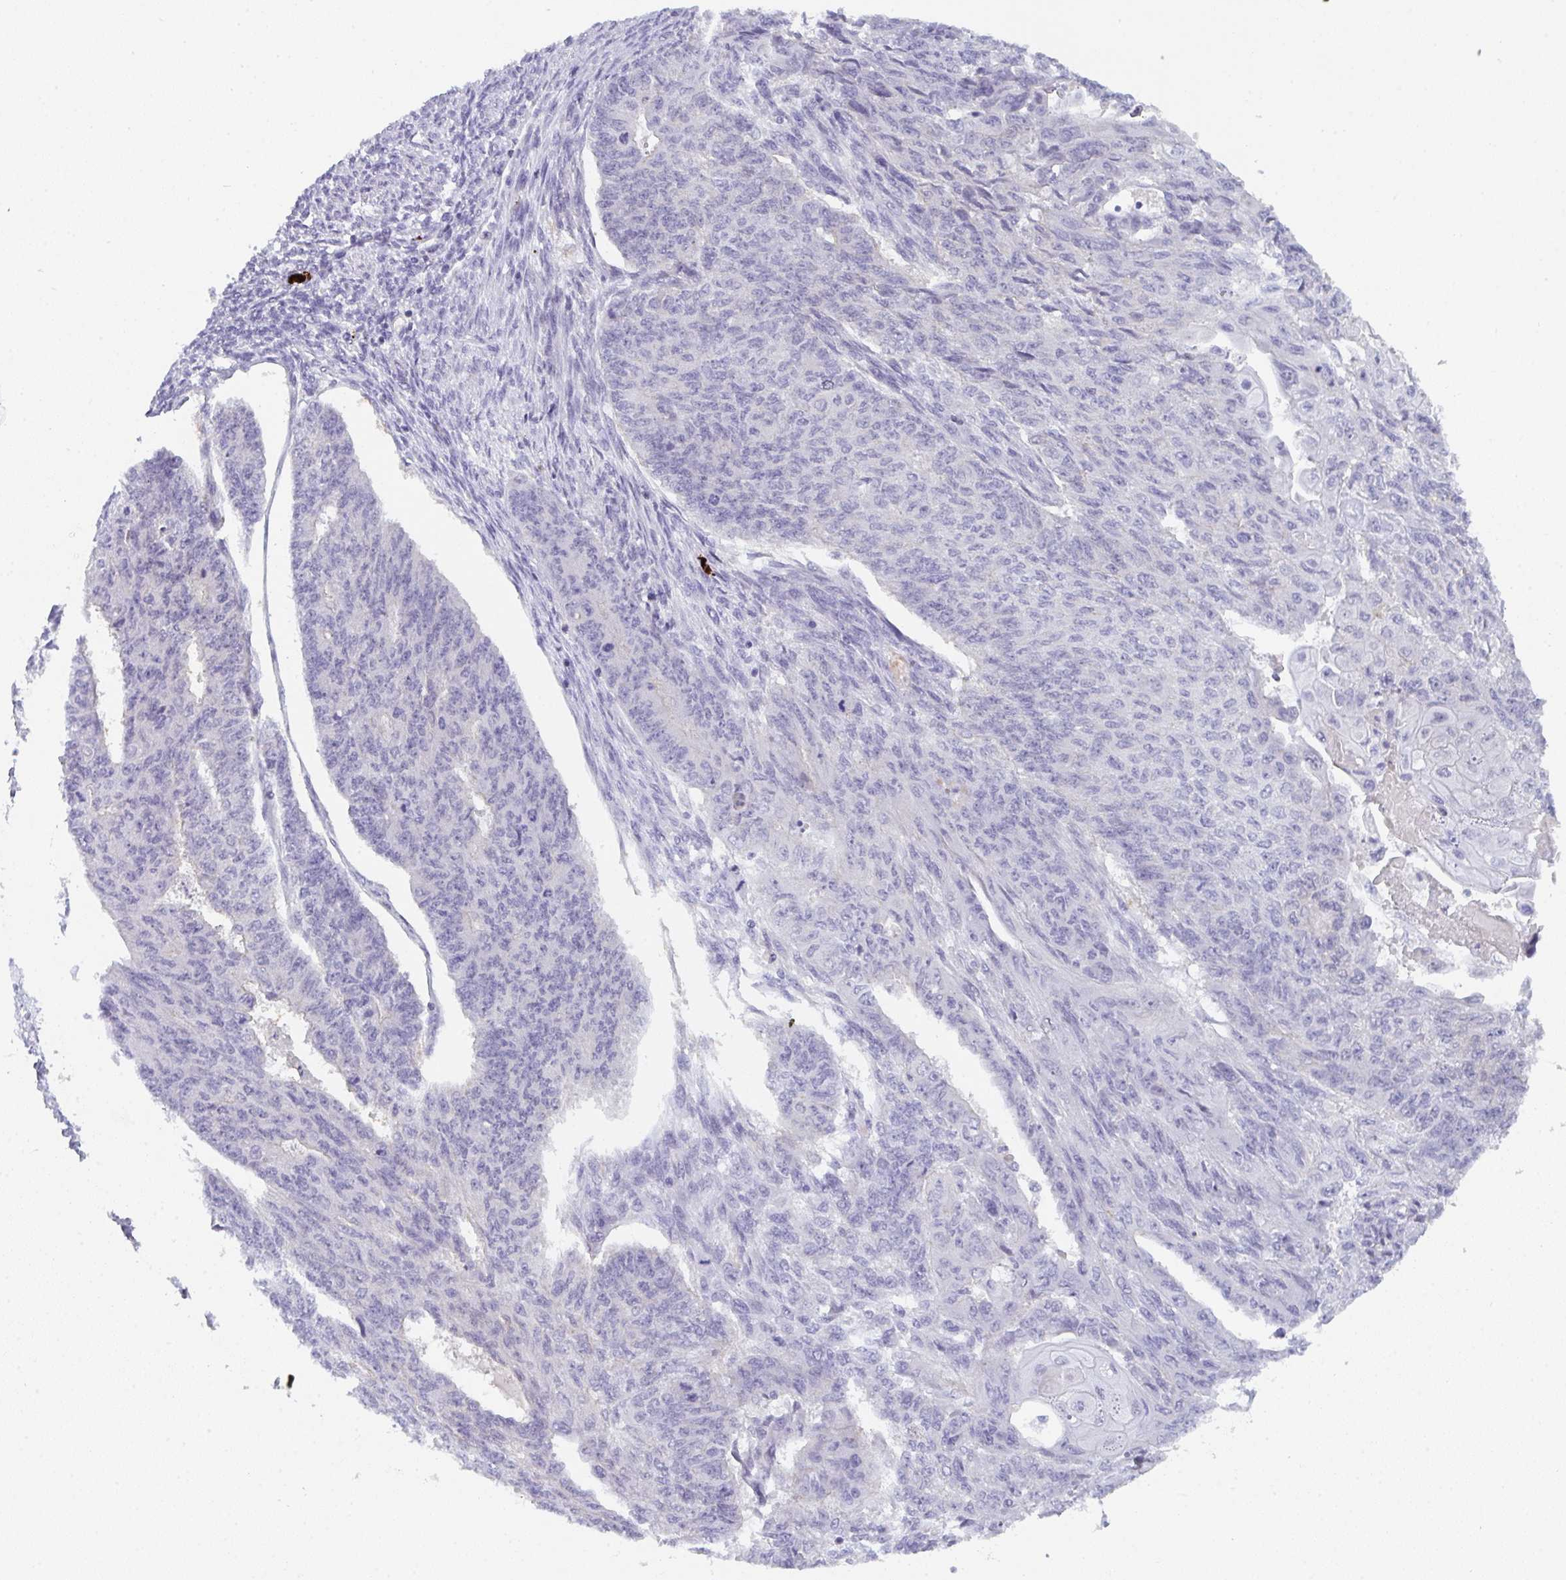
{"staining": {"intensity": "negative", "quantity": "none", "location": "none"}, "tissue": "endometrial cancer", "cell_type": "Tumor cells", "image_type": "cancer", "snomed": [{"axis": "morphology", "description": "Adenocarcinoma, NOS"}, {"axis": "topography", "description": "Endometrium"}], "caption": "The IHC micrograph has no significant expression in tumor cells of endometrial adenocarcinoma tissue.", "gene": "CACNA1S", "patient": {"sex": "female", "age": 32}}